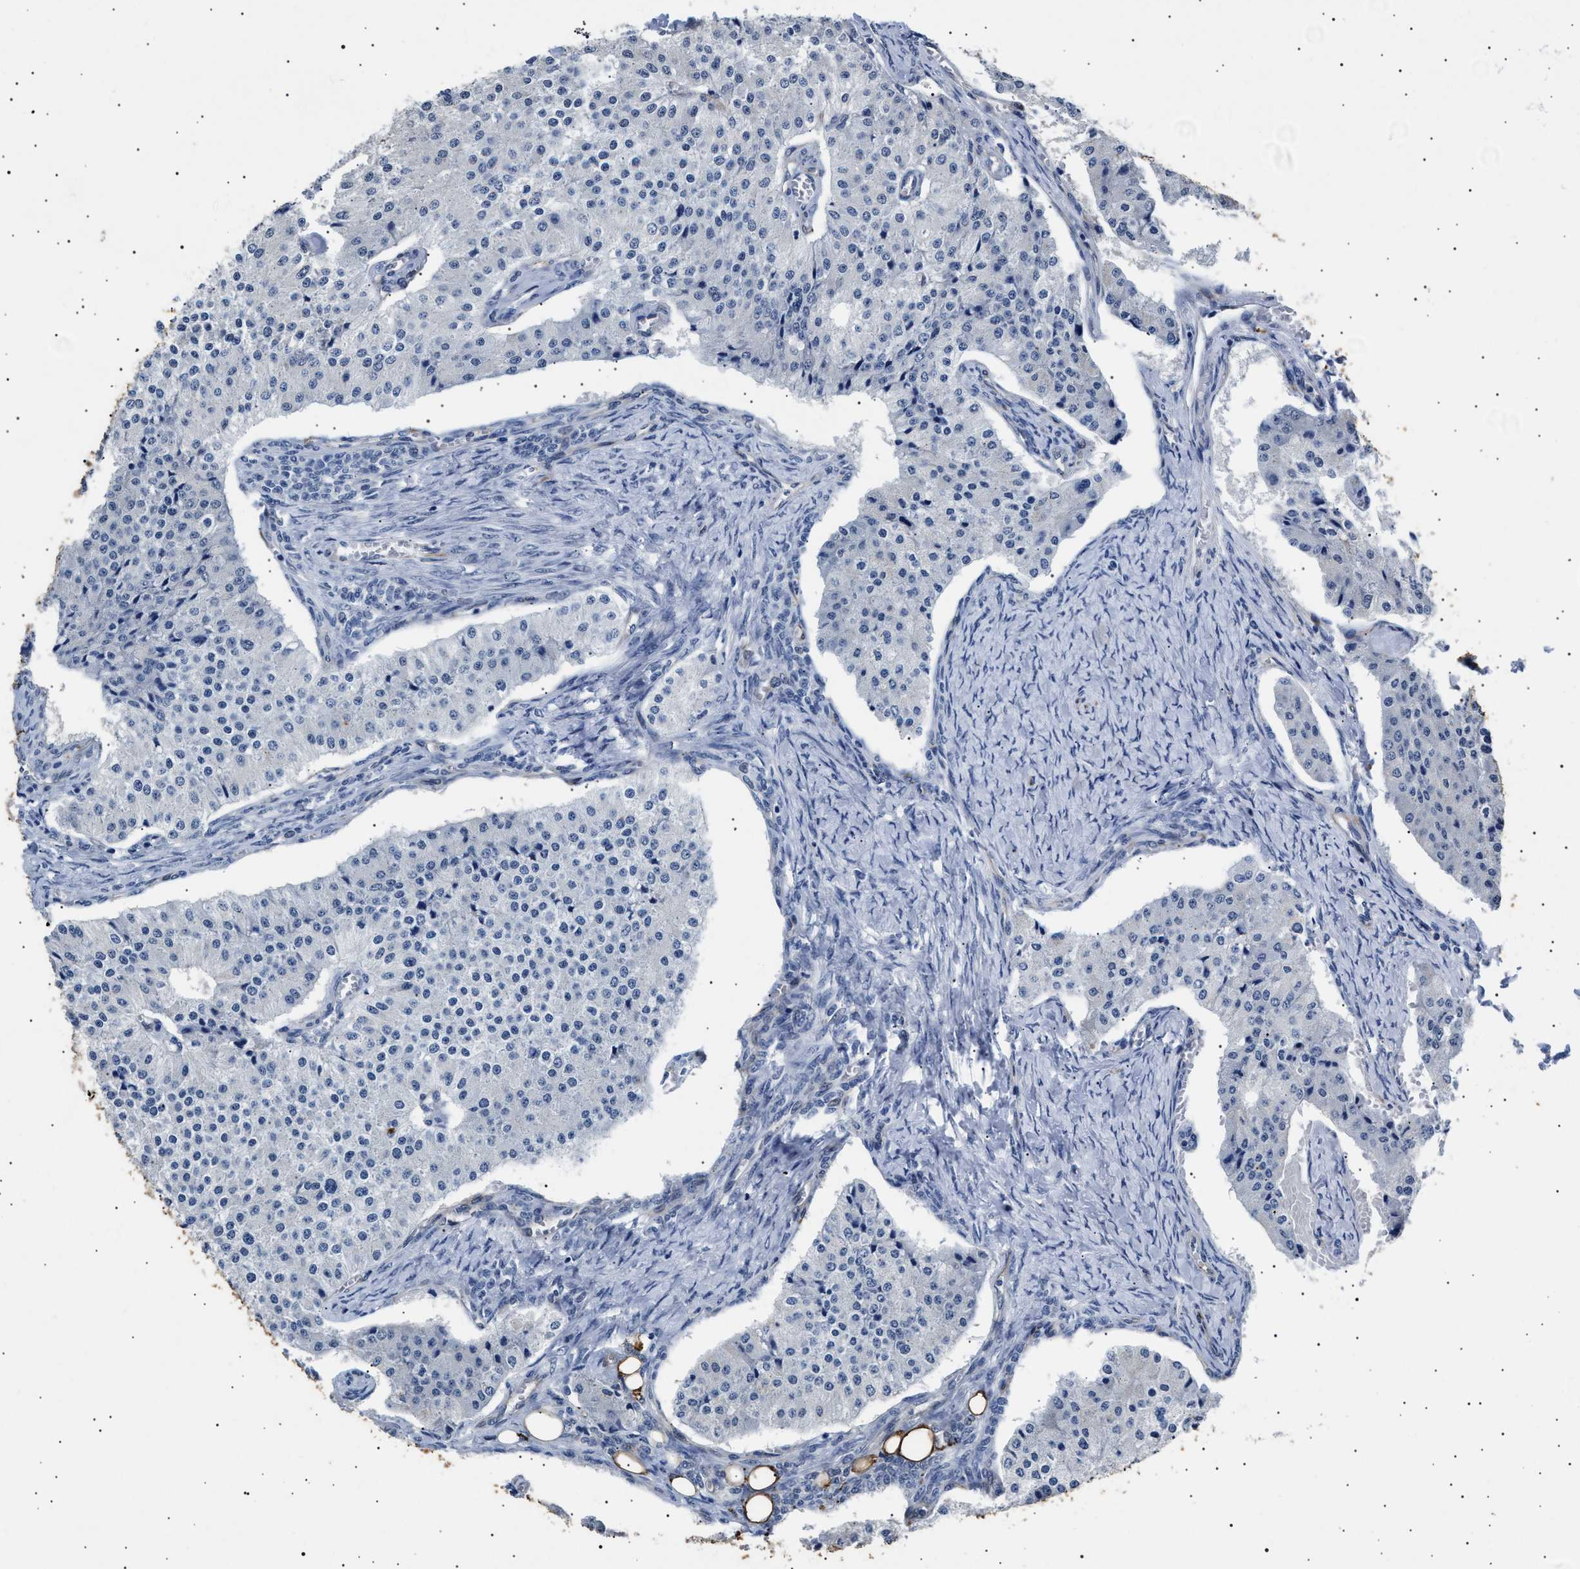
{"staining": {"intensity": "negative", "quantity": "none", "location": "none"}, "tissue": "carcinoid", "cell_type": "Tumor cells", "image_type": "cancer", "snomed": [{"axis": "morphology", "description": "Carcinoid, malignant, NOS"}, {"axis": "topography", "description": "Colon"}], "caption": "High power microscopy micrograph of an immunohistochemistry histopathology image of carcinoid, revealing no significant expression in tumor cells.", "gene": "OLFML2A", "patient": {"sex": "female", "age": 52}}